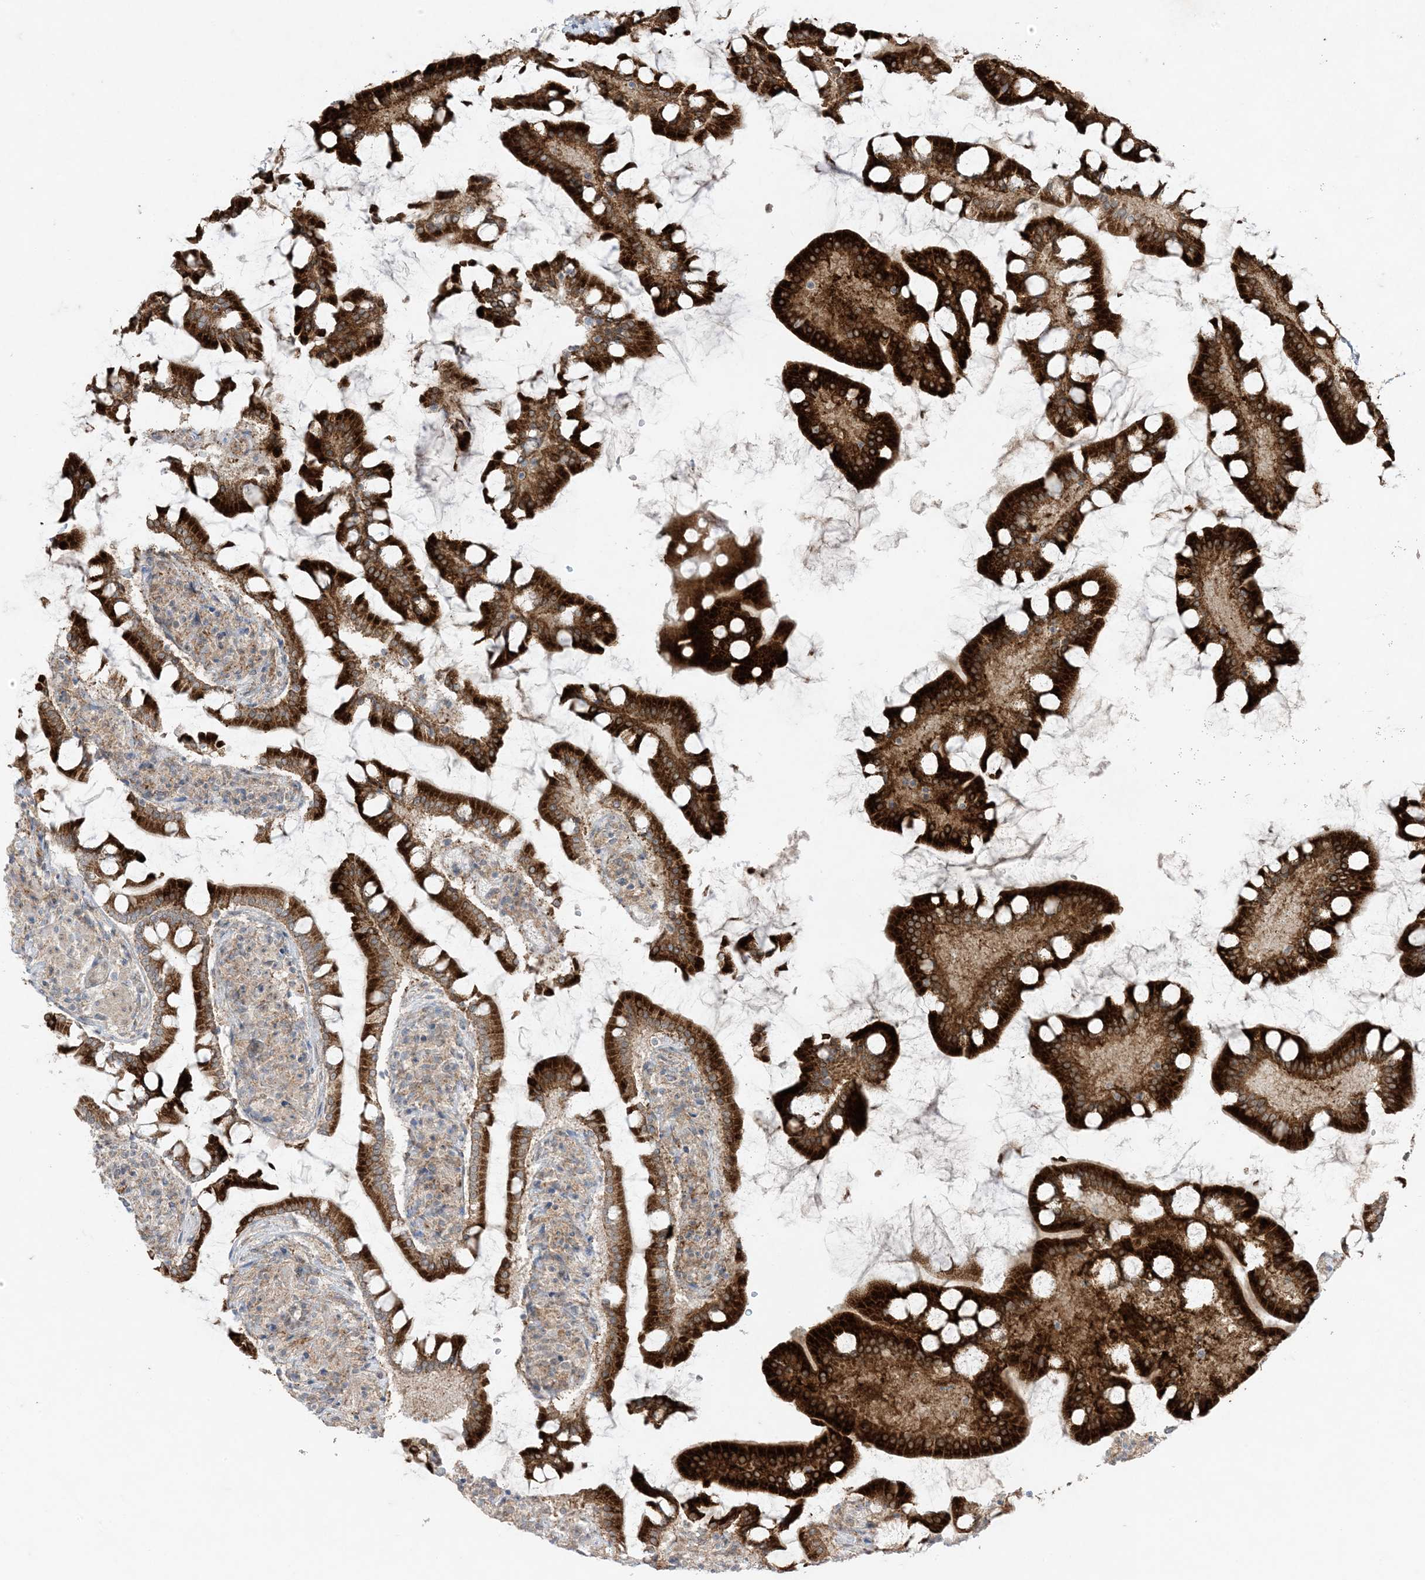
{"staining": {"intensity": "strong", "quantity": ">75%", "location": "cytoplasmic/membranous"}, "tissue": "small intestine", "cell_type": "Glandular cells", "image_type": "normal", "snomed": [{"axis": "morphology", "description": "Normal tissue, NOS"}, {"axis": "topography", "description": "Small intestine"}], "caption": "DAB (3,3'-diaminobenzidine) immunohistochemical staining of normal small intestine exhibits strong cytoplasmic/membranous protein expression in about >75% of glandular cells. Ihc stains the protein of interest in brown and the nuclei are stained blue.", "gene": "ODC1", "patient": {"sex": "male", "age": 41}}